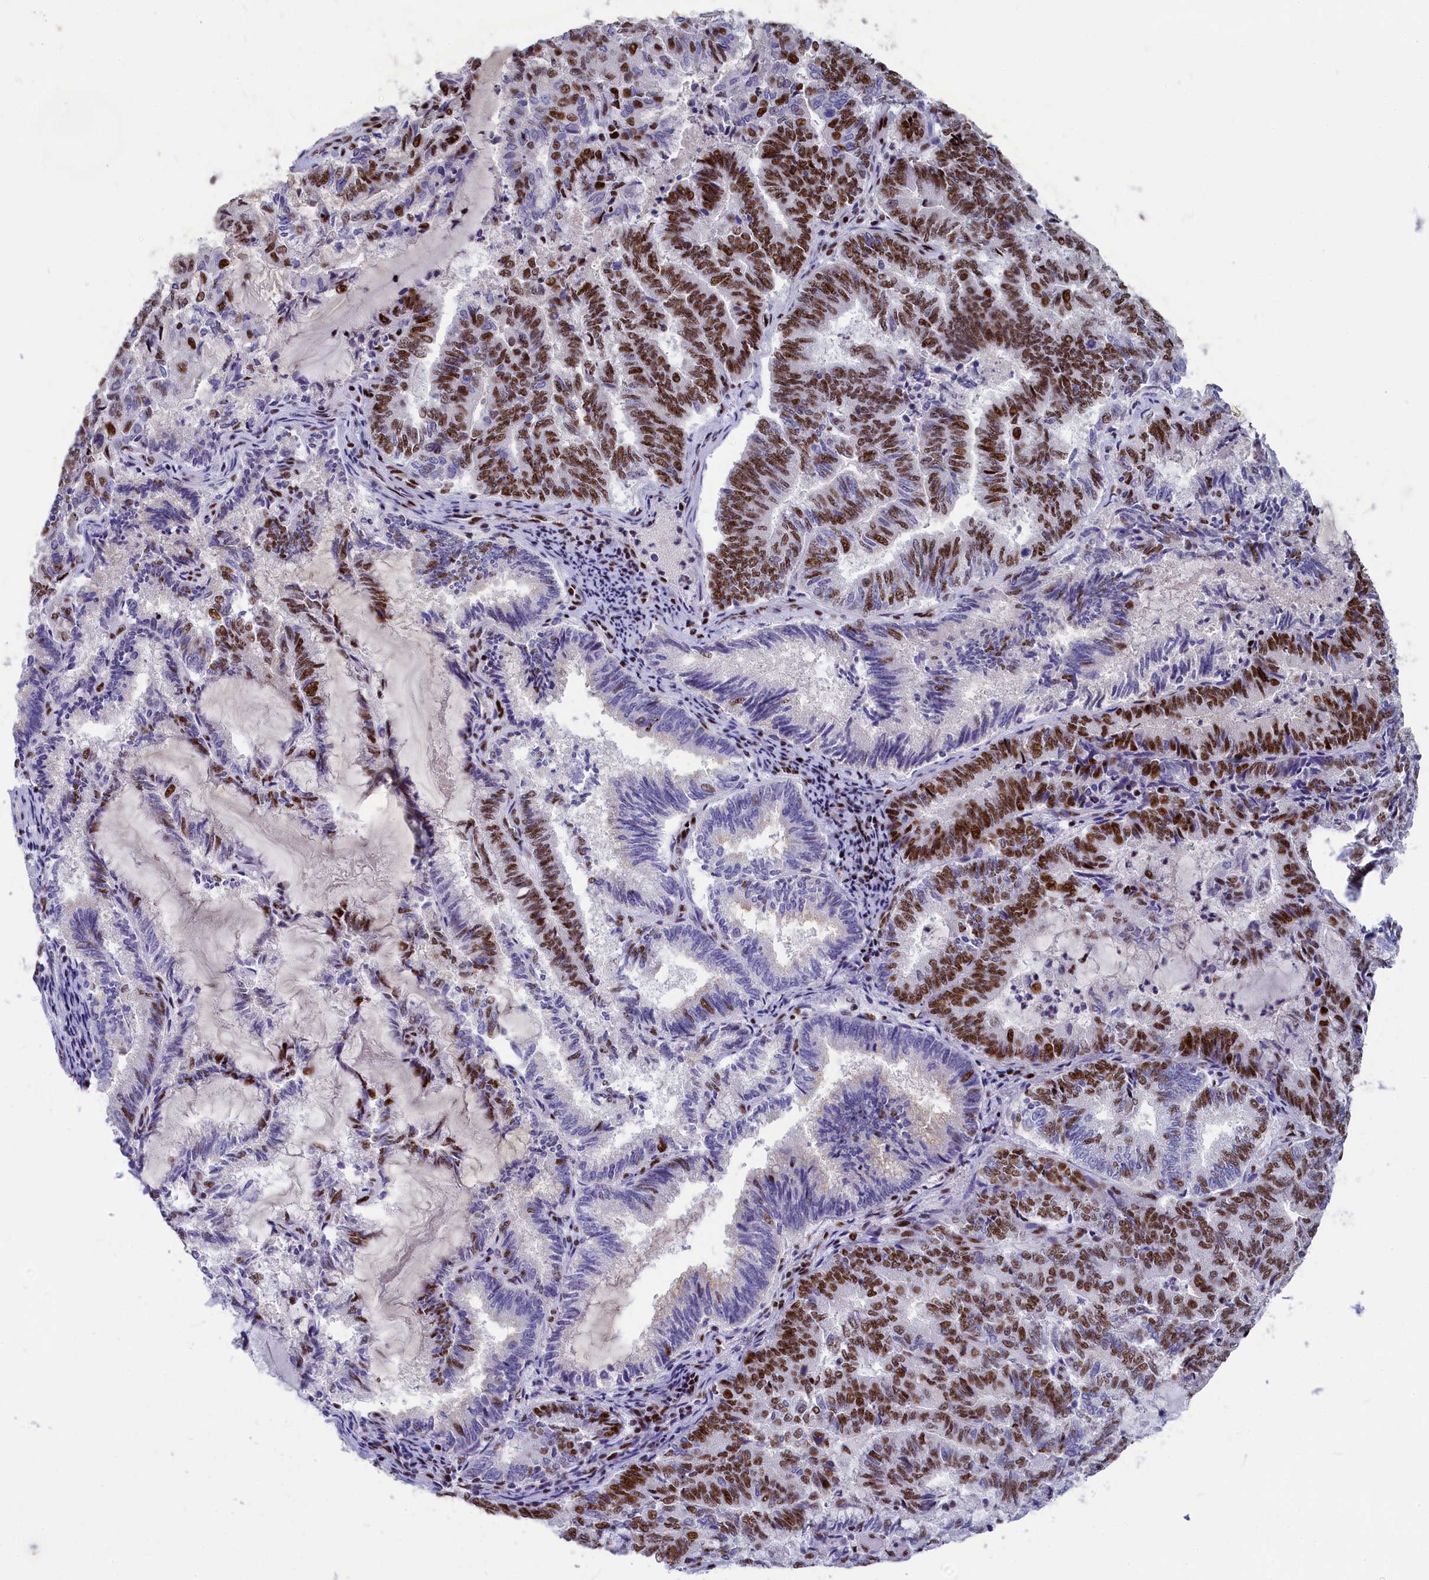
{"staining": {"intensity": "strong", "quantity": "25%-75%", "location": "nuclear"}, "tissue": "endometrial cancer", "cell_type": "Tumor cells", "image_type": "cancer", "snomed": [{"axis": "morphology", "description": "Adenocarcinoma, NOS"}, {"axis": "topography", "description": "Endometrium"}], "caption": "A high amount of strong nuclear staining is identified in approximately 25%-75% of tumor cells in endometrial cancer (adenocarcinoma) tissue.", "gene": "NSA2", "patient": {"sex": "female", "age": 80}}